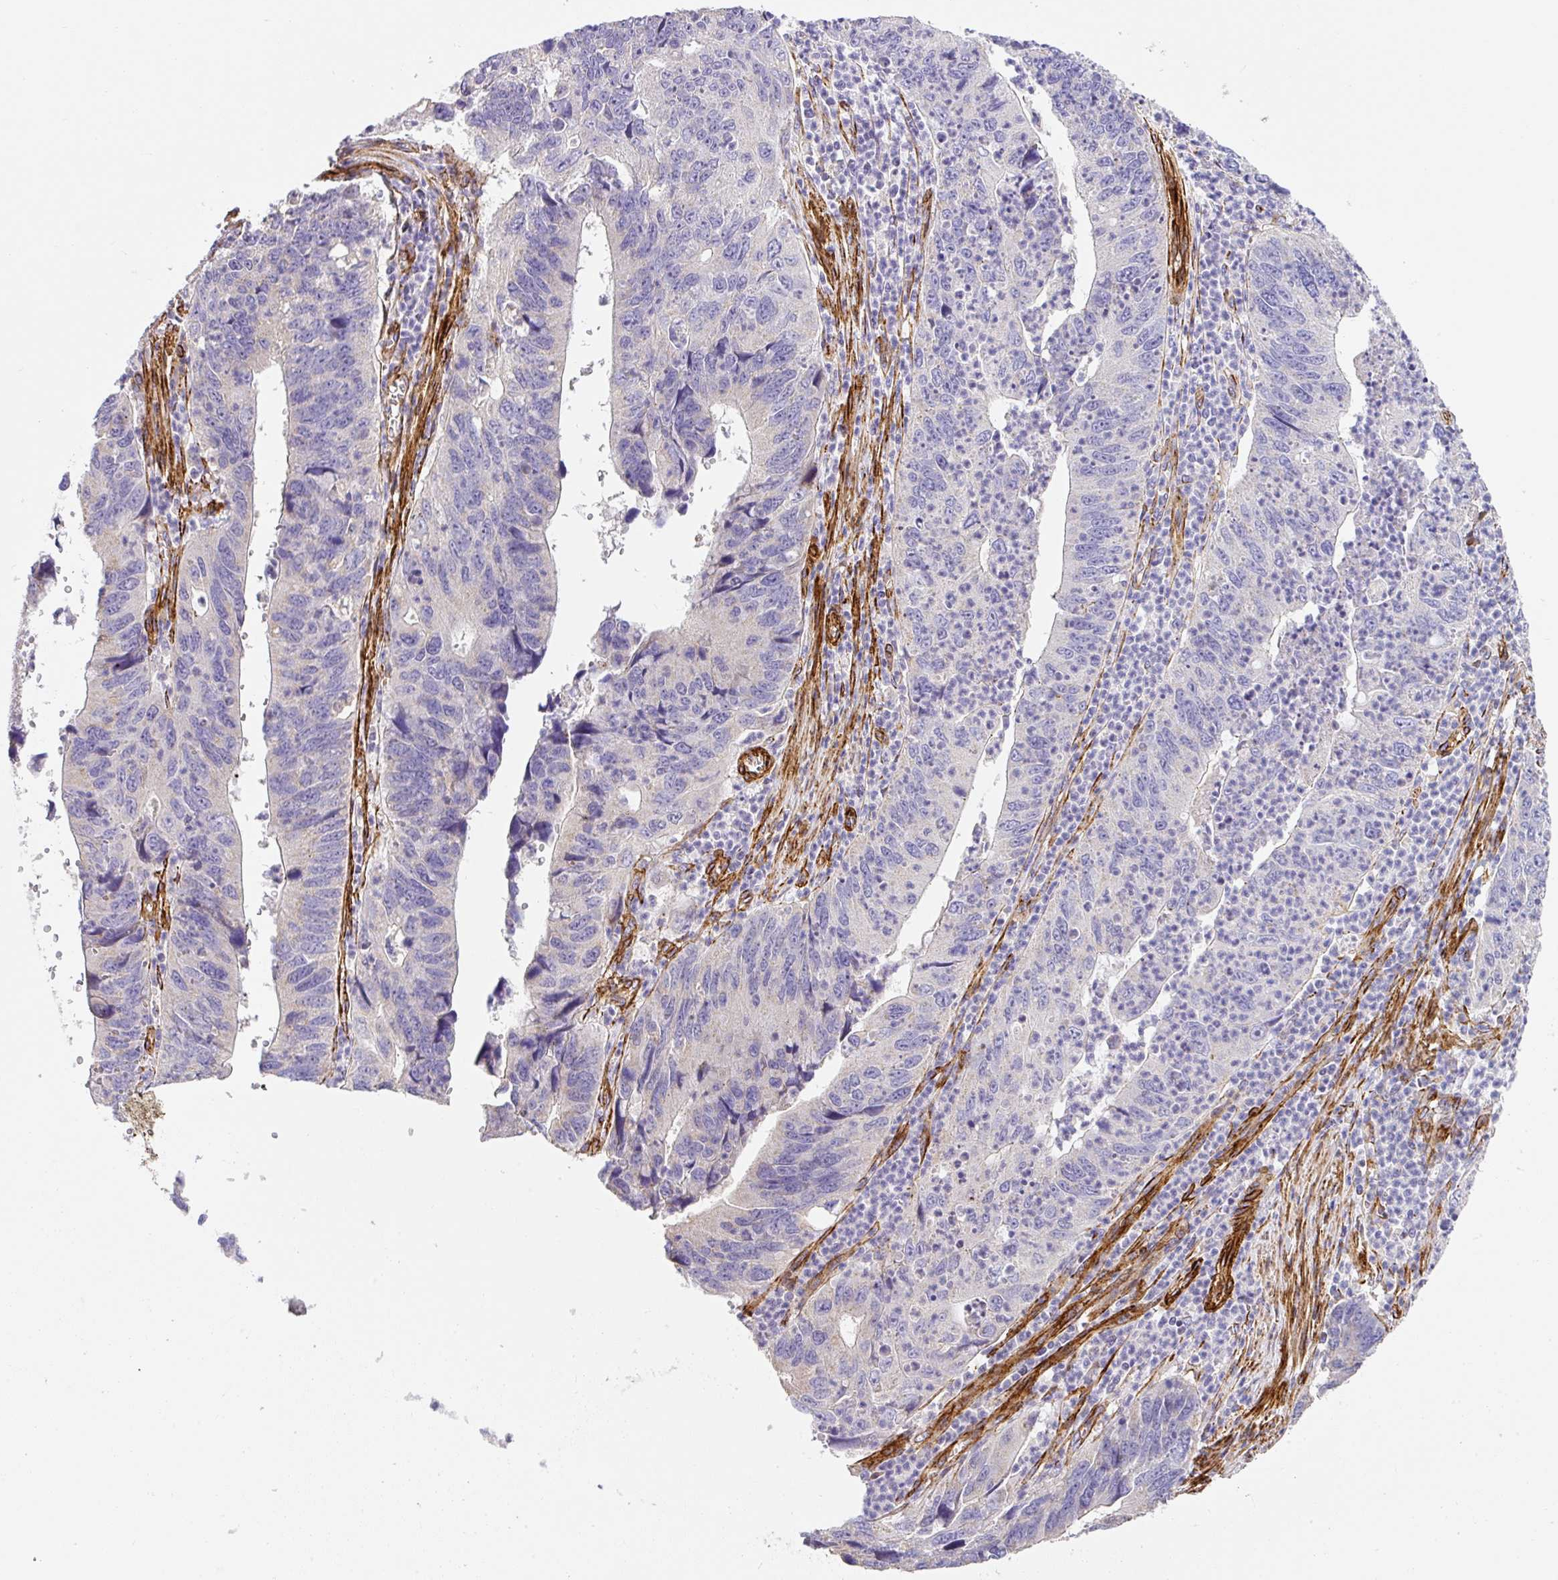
{"staining": {"intensity": "negative", "quantity": "none", "location": "none"}, "tissue": "stomach cancer", "cell_type": "Tumor cells", "image_type": "cancer", "snomed": [{"axis": "morphology", "description": "Adenocarcinoma, NOS"}, {"axis": "topography", "description": "Stomach"}], "caption": "An immunohistochemistry (IHC) micrograph of stomach adenocarcinoma is shown. There is no staining in tumor cells of stomach adenocarcinoma.", "gene": "SLC25A17", "patient": {"sex": "male", "age": 59}}